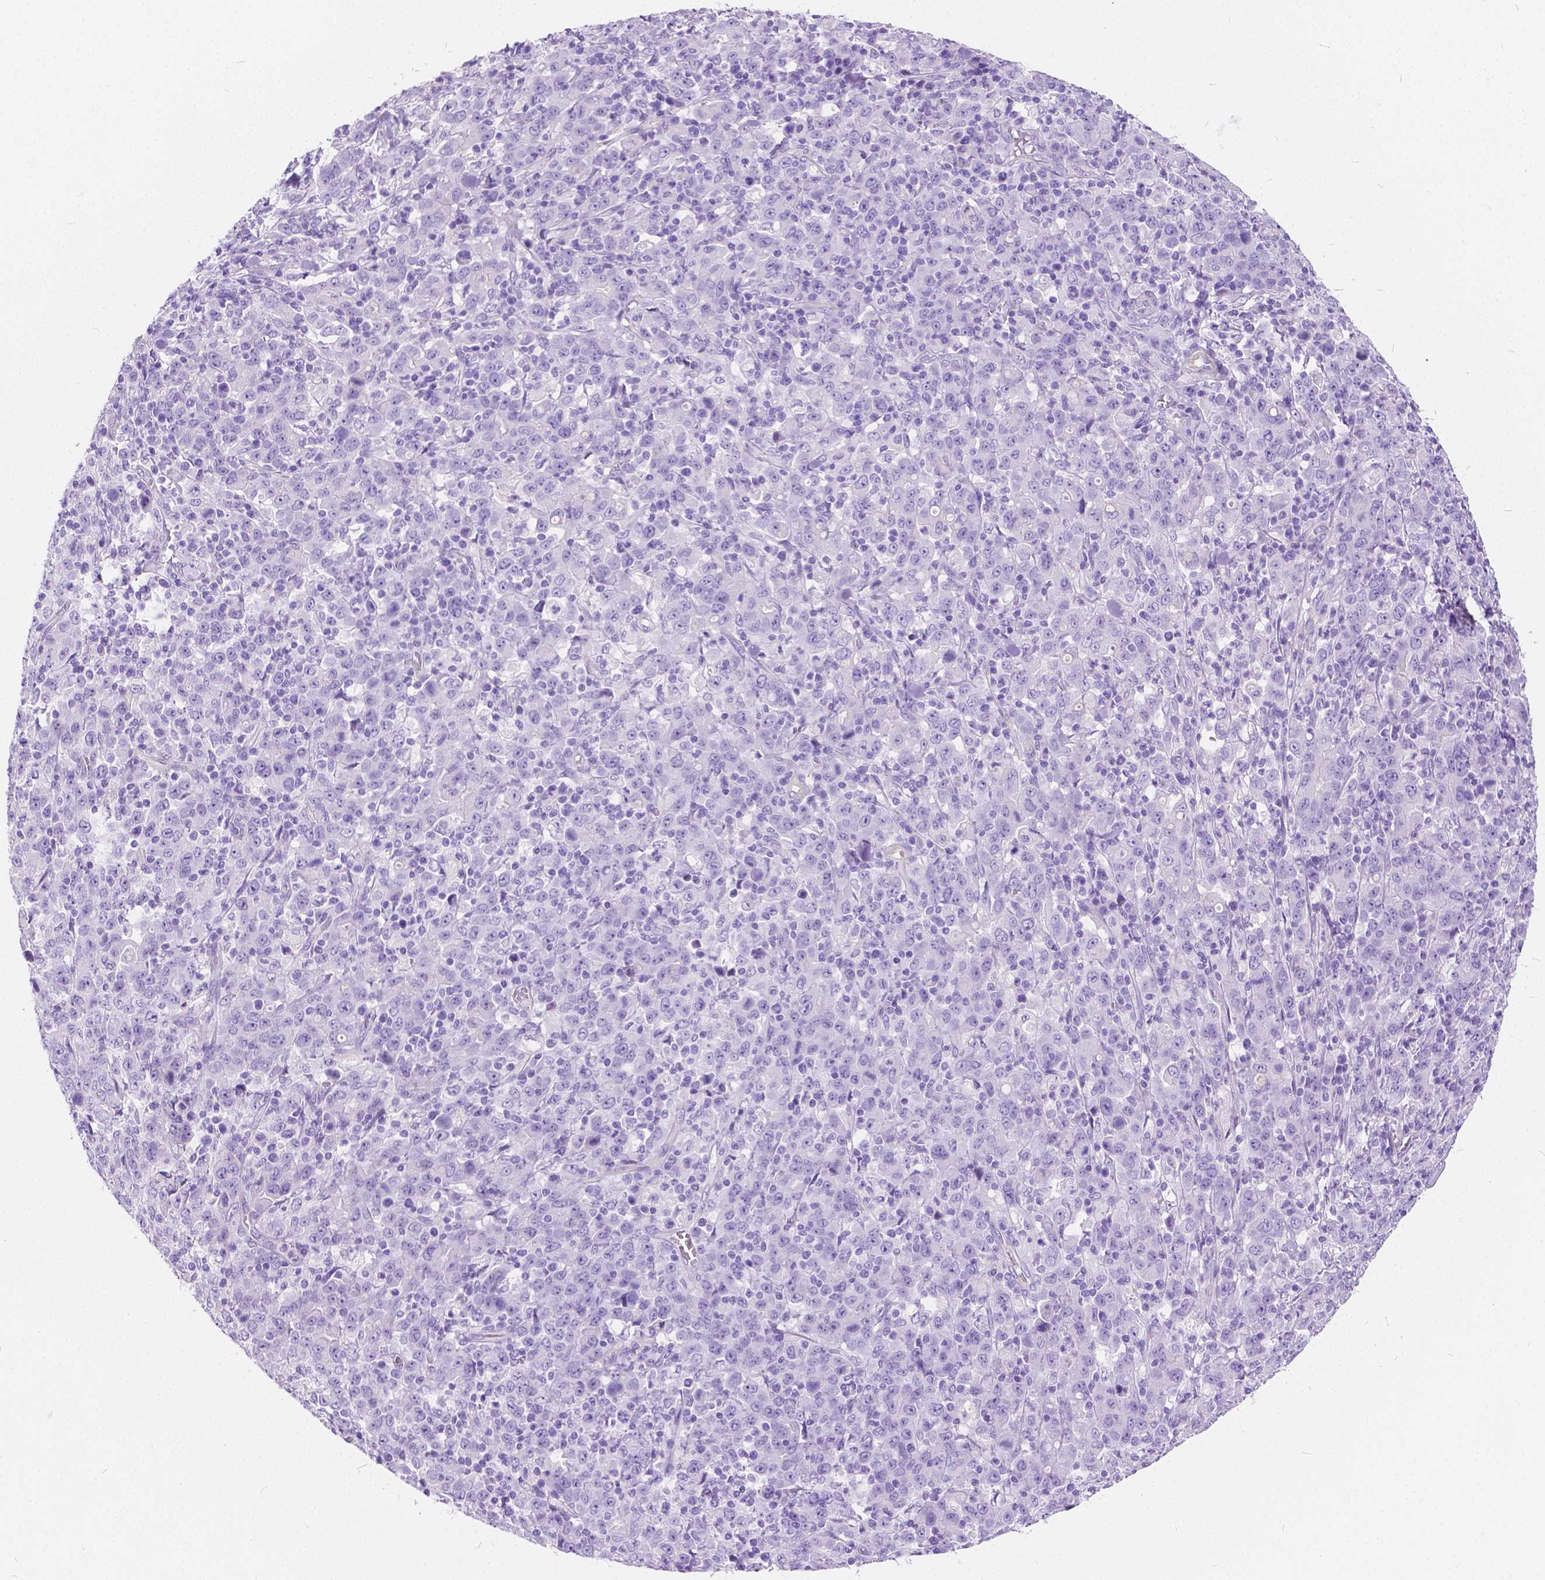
{"staining": {"intensity": "negative", "quantity": "none", "location": "none"}, "tissue": "stomach cancer", "cell_type": "Tumor cells", "image_type": "cancer", "snomed": [{"axis": "morphology", "description": "Adenocarcinoma, NOS"}, {"axis": "topography", "description": "Stomach, upper"}], "caption": "An image of stomach adenocarcinoma stained for a protein displays no brown staining in tumor cells.", "gene": "CHRM1", "patient": {"sex": "male", "age": 69}}